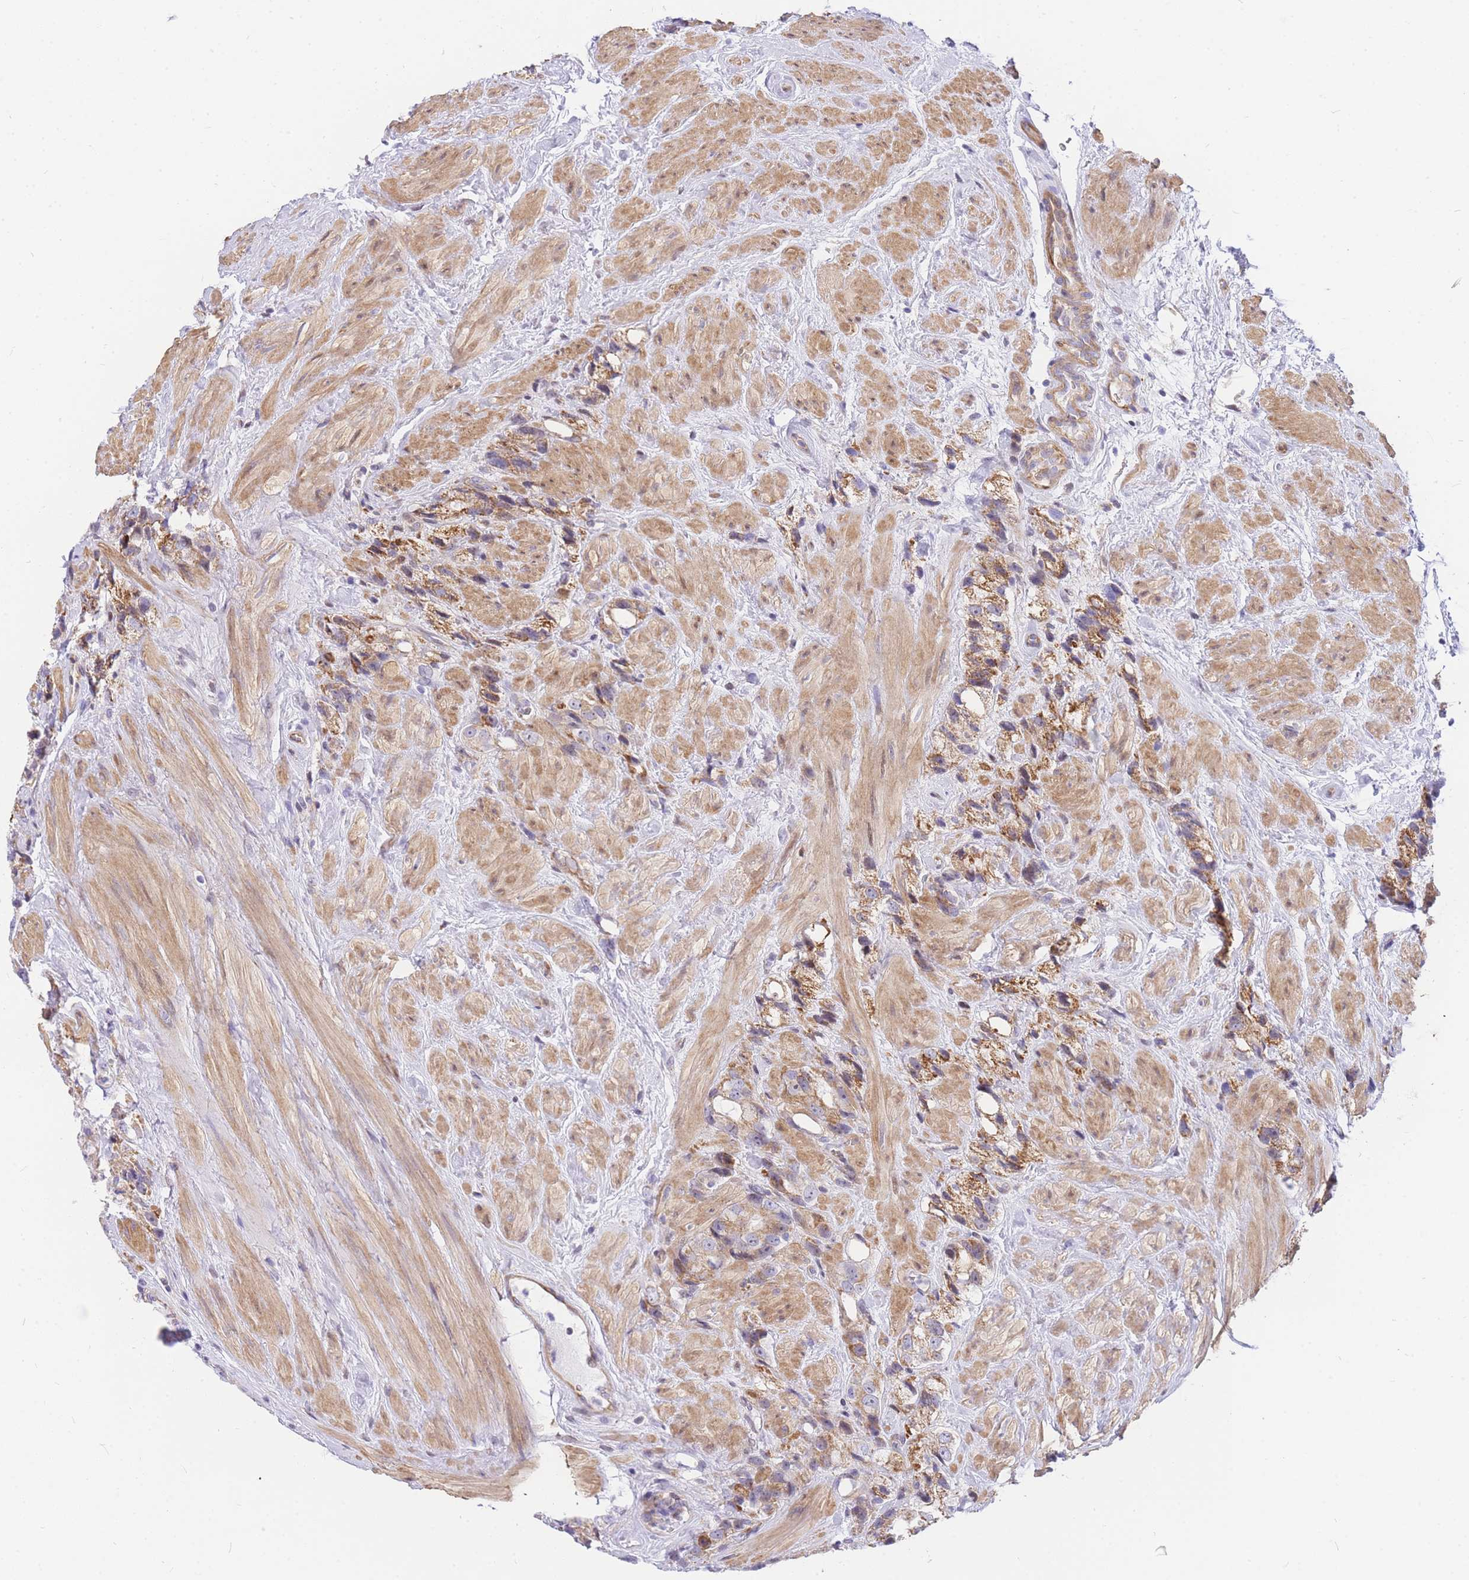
{"staining": {"intensity": "moderate", "quantity": "25%-75%", "location": "cytoplasmic/membranous"}, "tissue": "prostate cancer", "cell_type": "Tumor cells", "image_type": "cancer", "snomed": [{"axis": "morphology", "description": "Adenocarcinoma, NOS"}, {"axis": "topography", "description": "Prostate"}], "caption": "IHC photomicrograph of prostate cancer (adenocarcinoma) stained for a protein (brown), which exhibits medium levels of moderate cytoplasmic/membranous staining in approximately 25%-75% of tumor cells.", "gene": "S100PBP", "patient": {"sex": "male", "age": 79}}